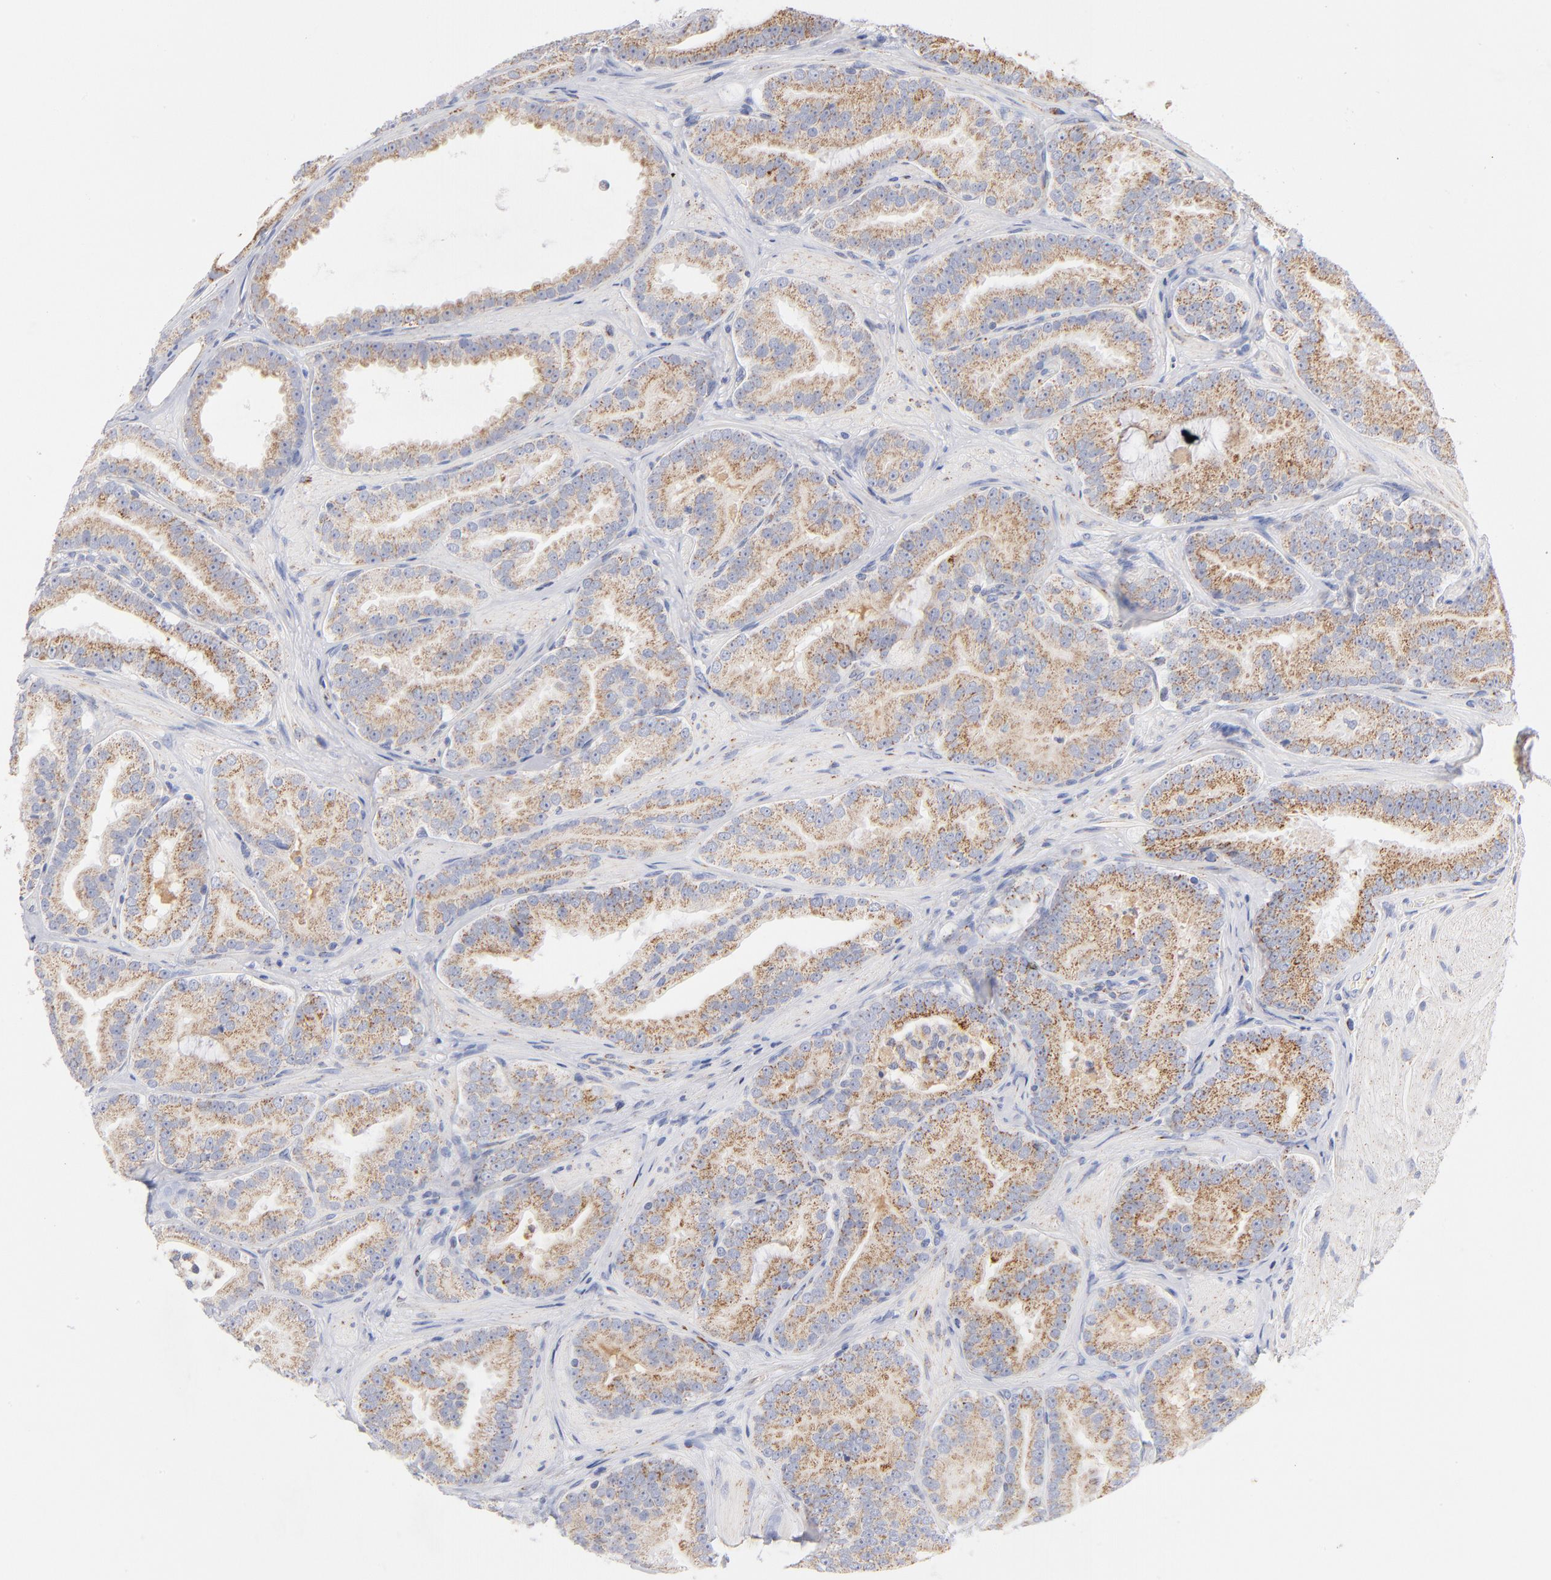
{"staining": {"intensity": "moderate", "quantity": ">75%", "location": "cytoplasmic/membranous"}, "tissue": "prostate cancer", "cell_type": "Tumor cells", "image_type": "cancer", "snomed": [{"axis": "morphology", "description": "Adenocarcinoma, Low grade"}, {"axis": "topography", "description": "Prostate"}], "caption": "Human prostate cancer (low-grade adenocarcinoma) stained with a brown dye reveals moderate cytoplasmic/membranous positive staining in approximately >75% of tumor cells.", "gene": "DLAT", "patient": {"sex": "male", "age": 59}}